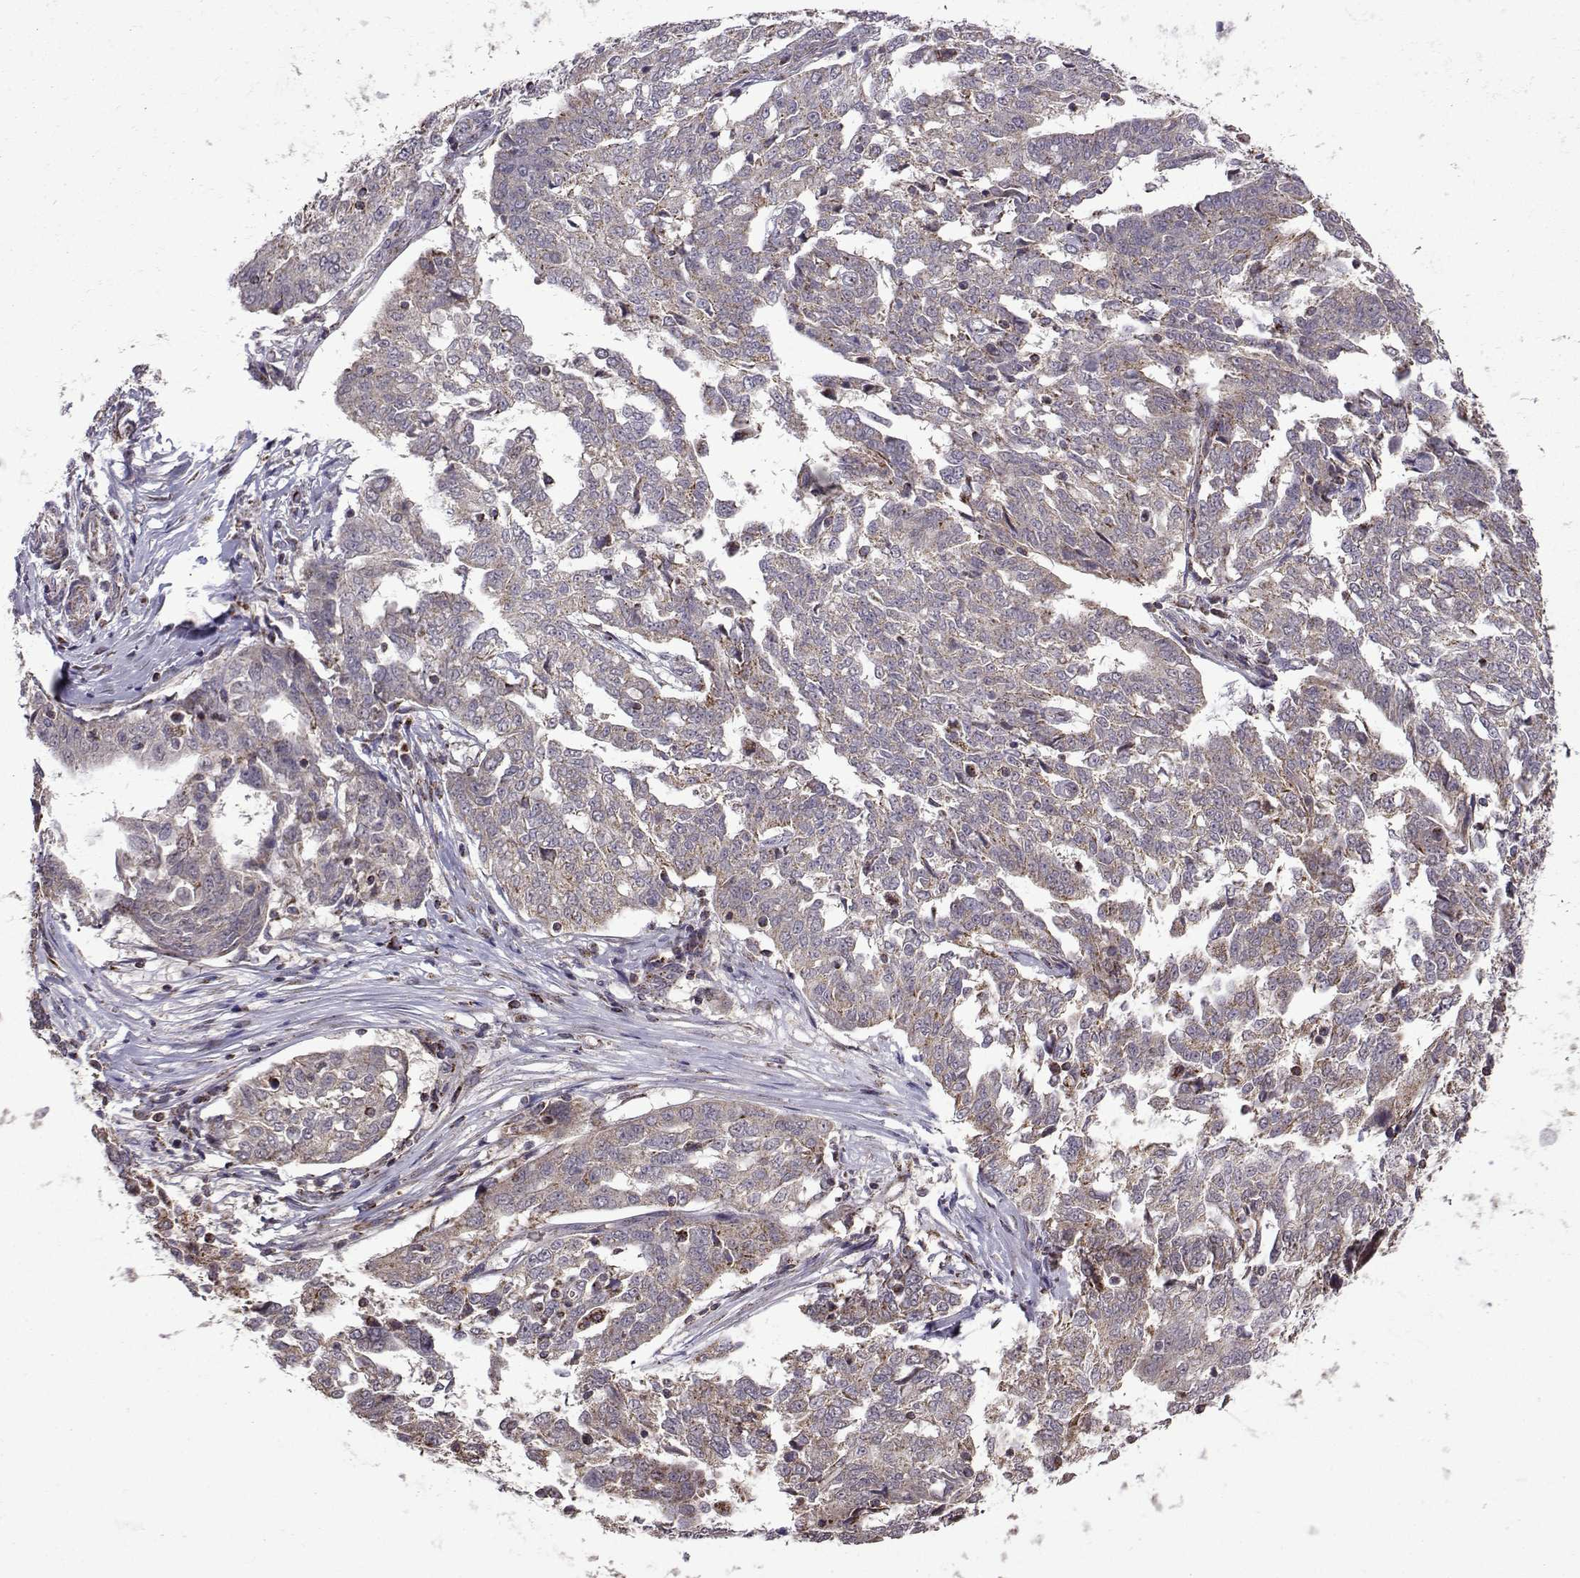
{"staining": {"intensity": "weak", "quantity": "<25%", "location": "cytoplasmic/membranous"}, "tissue": "ovarian cancer", "cell_type": "Tumor cells", "image_type": "cancer", "snomed": [{"axis": "morphology", "description": "Cystadenocarcinoma, serous, NOS"}, {"axis": "topography", "description": "Ovary"}], "caption": "Photomicrograph shows no significant protein staining in tumor cells of serous cystadenocarcinoma (ovarian).", "gene": "TAB2", "patient": {"sex": "female", "age": 67}}